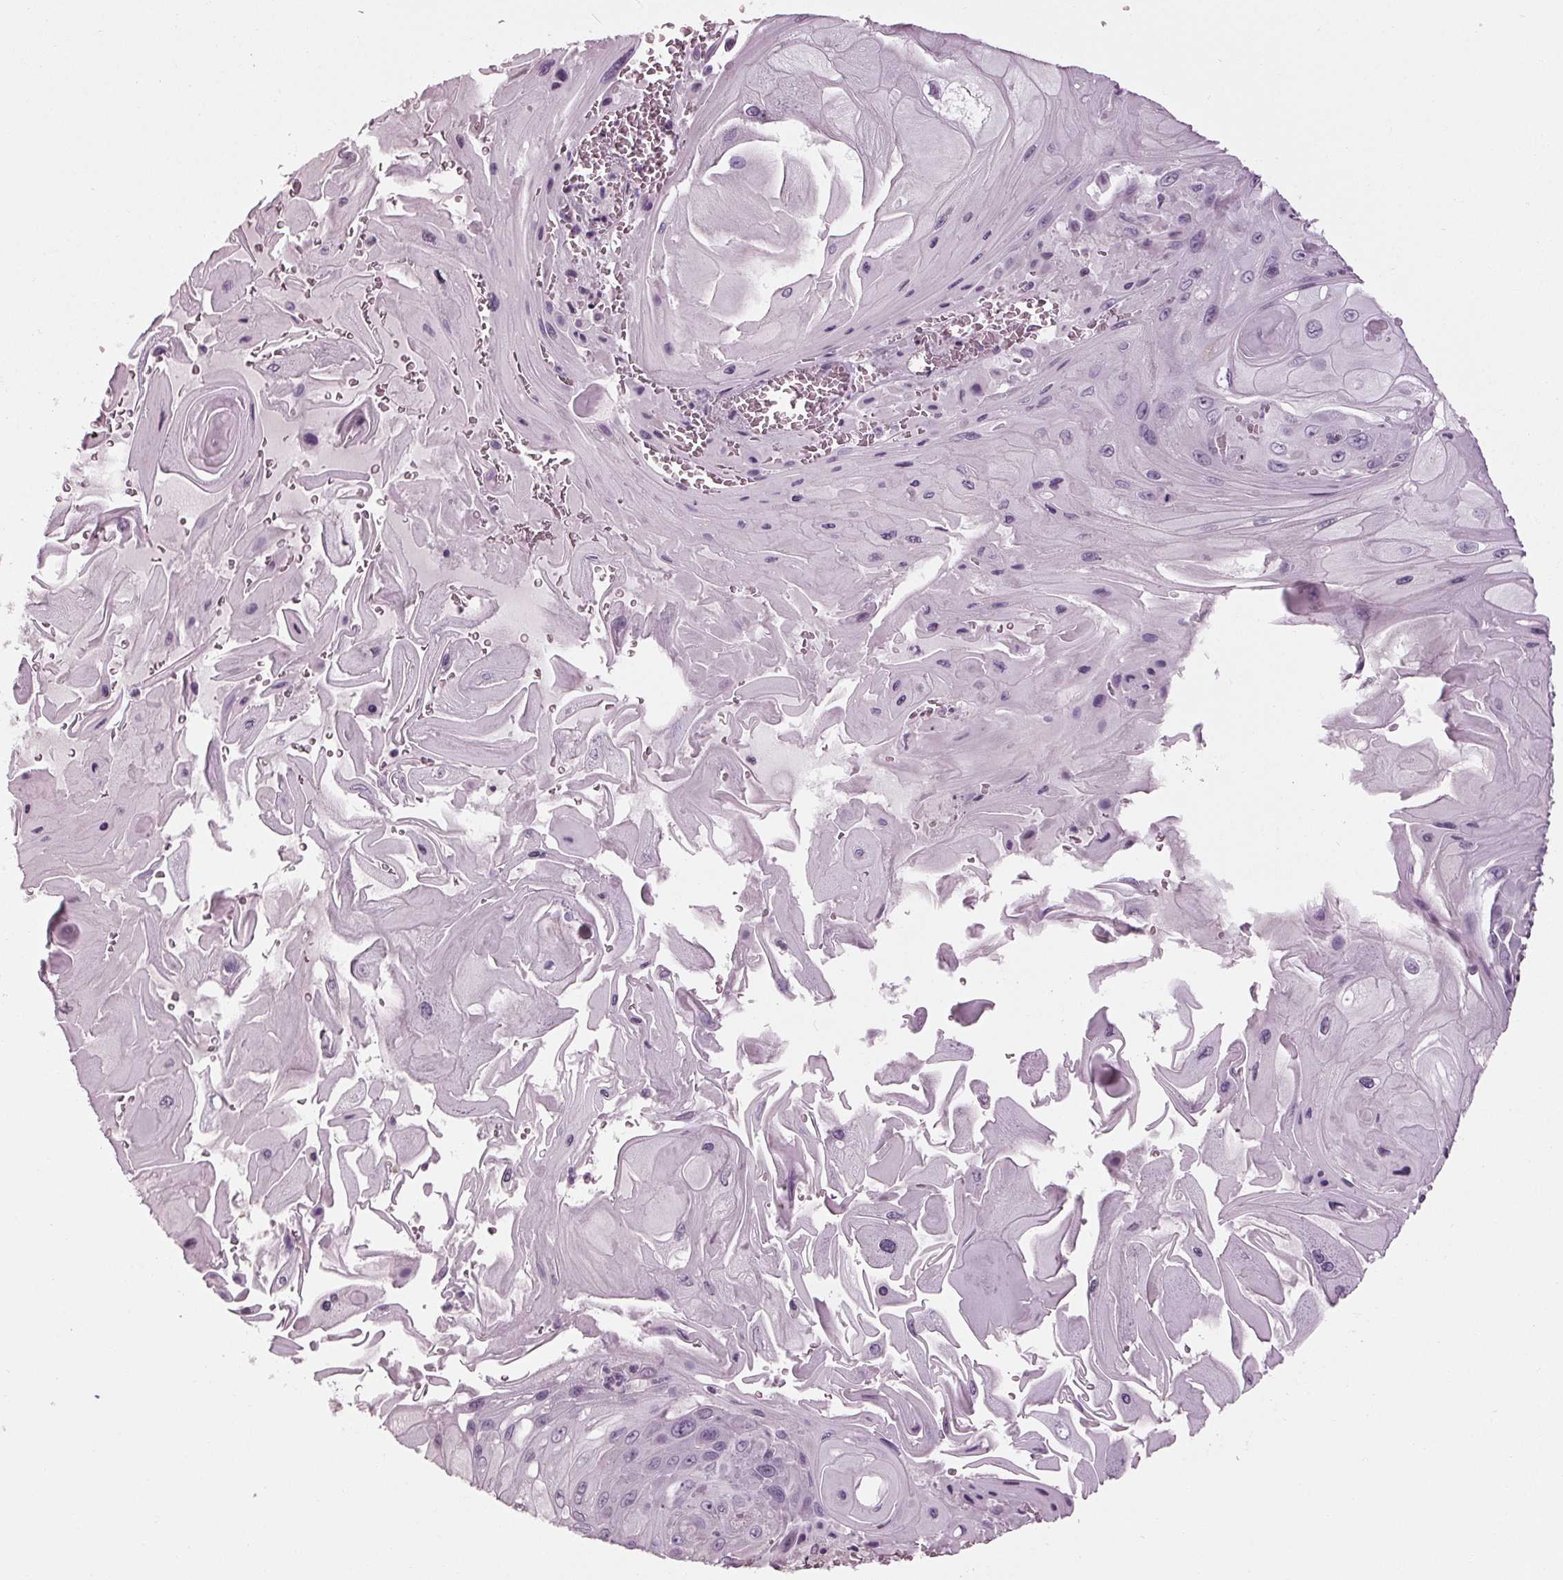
{"staining": {"intensity": "negative", "quantity": "none", "location": "none"}, "tissue": "skin cancer", "cell_type": "Tumor cells", "image_type": "cancer", "snomed": [{"axis": "morphology", "description": "Squamous cell carcinoma, NOS"}, {"axis": "topography", "description": "Skin"}], "caption": "A histopathology image of human skin cancer is negative for staining in tumor cells. (Immunohistochemistry, brightfield microscopy, high magnification).", "gene": "TNNC2", "patient": {"sex": "female", "age": 94}}